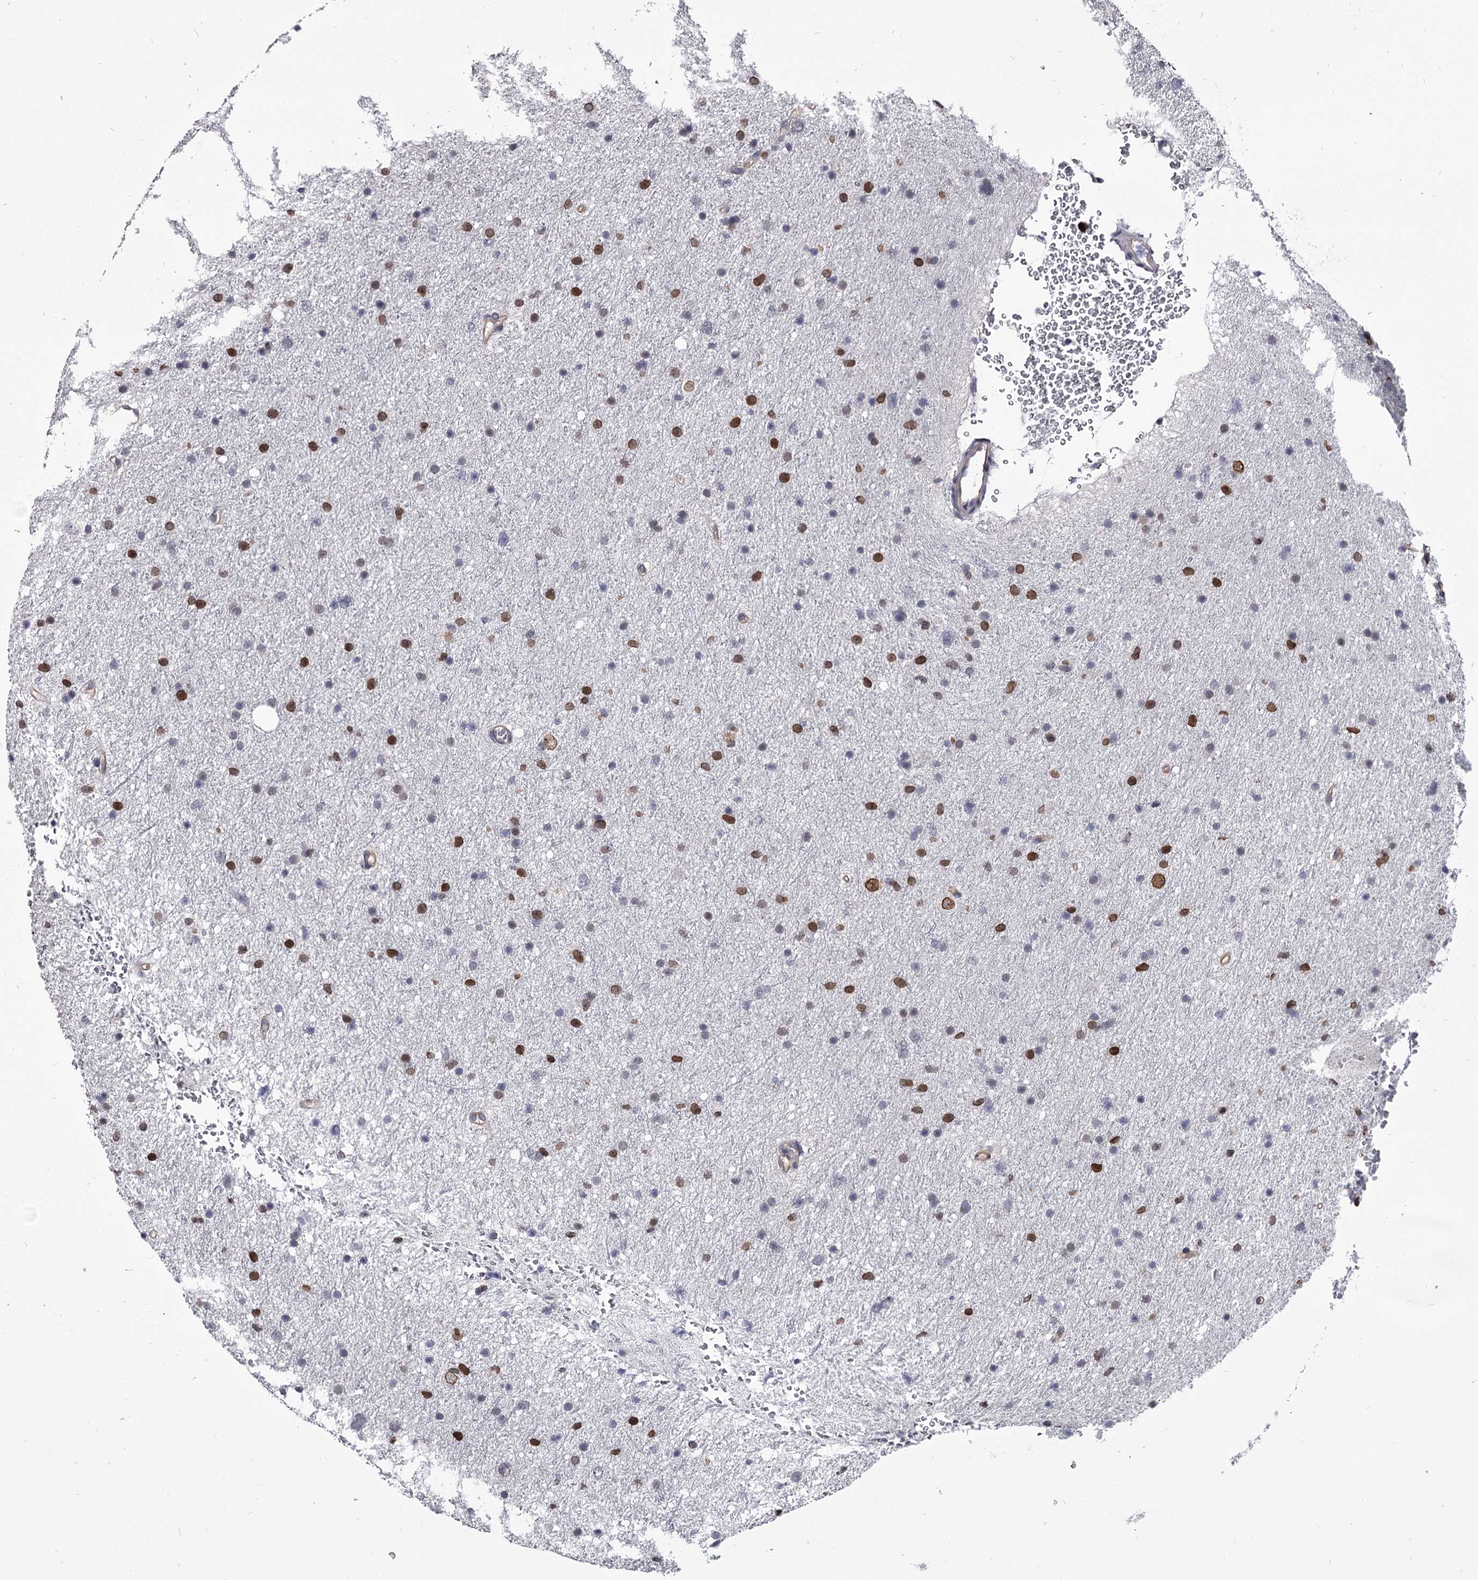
{"staining": {"intensity": "moderate", "quantity": "25%-75%", "location": "nuclear"}, "tissue": "glioma", "cell_type": "Tumor cells", "image_type": "cancer", "snomed": [{"axis": "morphology", "description": "Glioma, malignant, Low grade"}, {"axis": "topography", "description": "Cerebral cortex"}], "caption": "Low-grade glioma (malignant) stained for a protein (brown) shows moderate nuclear positive positivity in about 25%-75% of tumor cells.", "gene": "OVOL2", "patient": {"sex": "female", "age": 39}}